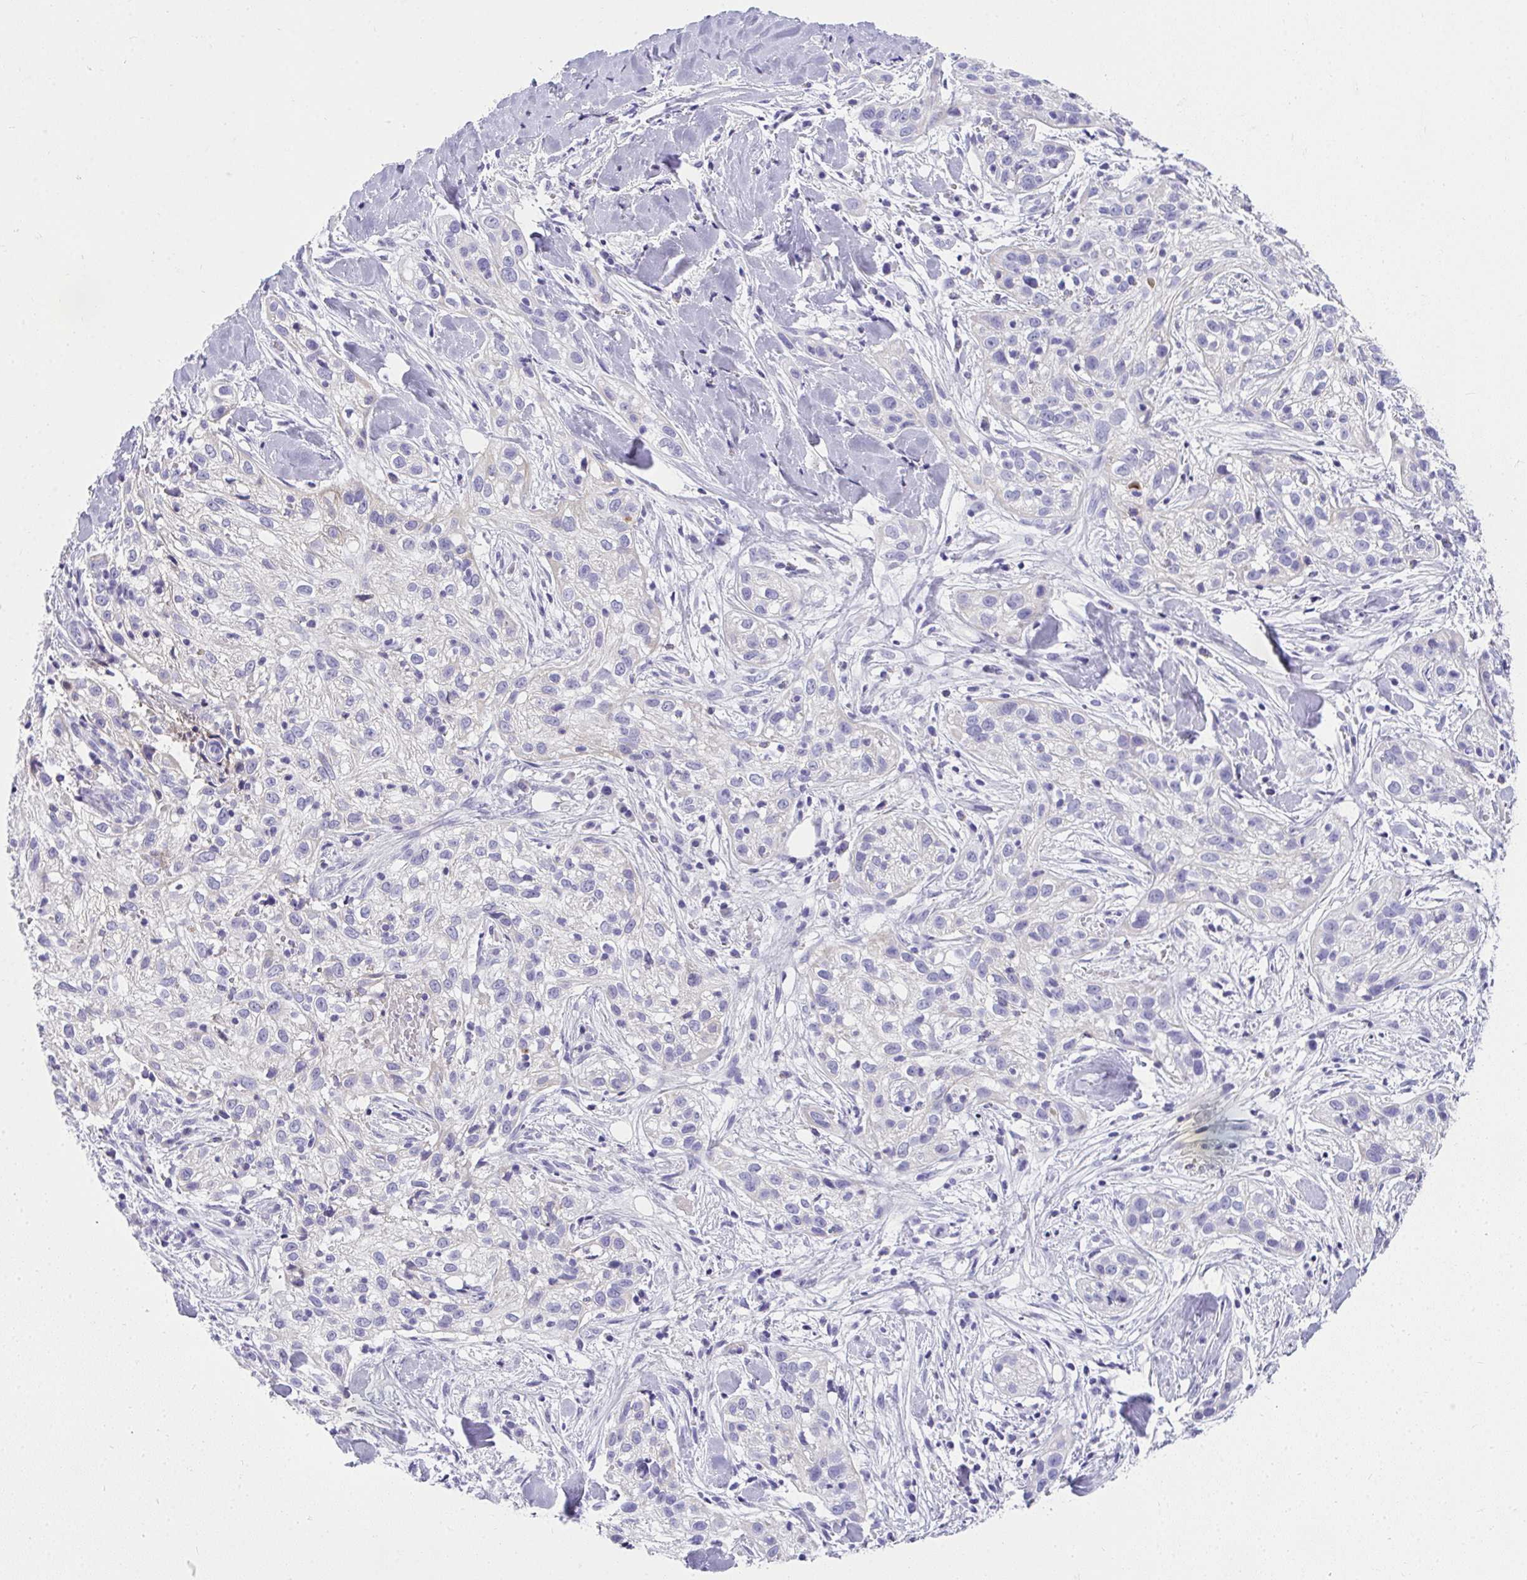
{"staining": {"intensity": "negative", "quantity": "none", "location": "none"}, "tissue": "skin cancer", "cell_type": "Tumor cells", "image_type": "cancer", "snomed": [{"axis": "morphology", "description": "Squamous cell carcinoma, NOS"}, {"axis": "topography", "description": "Skin"}], "caption": "Squamous cell carcinoma (skin) was stained to show a protein in brown. There is no significant expression in tumor cells.", "gene": "ZSWIM3", "patient": {"sex": "male", "age": 82}}